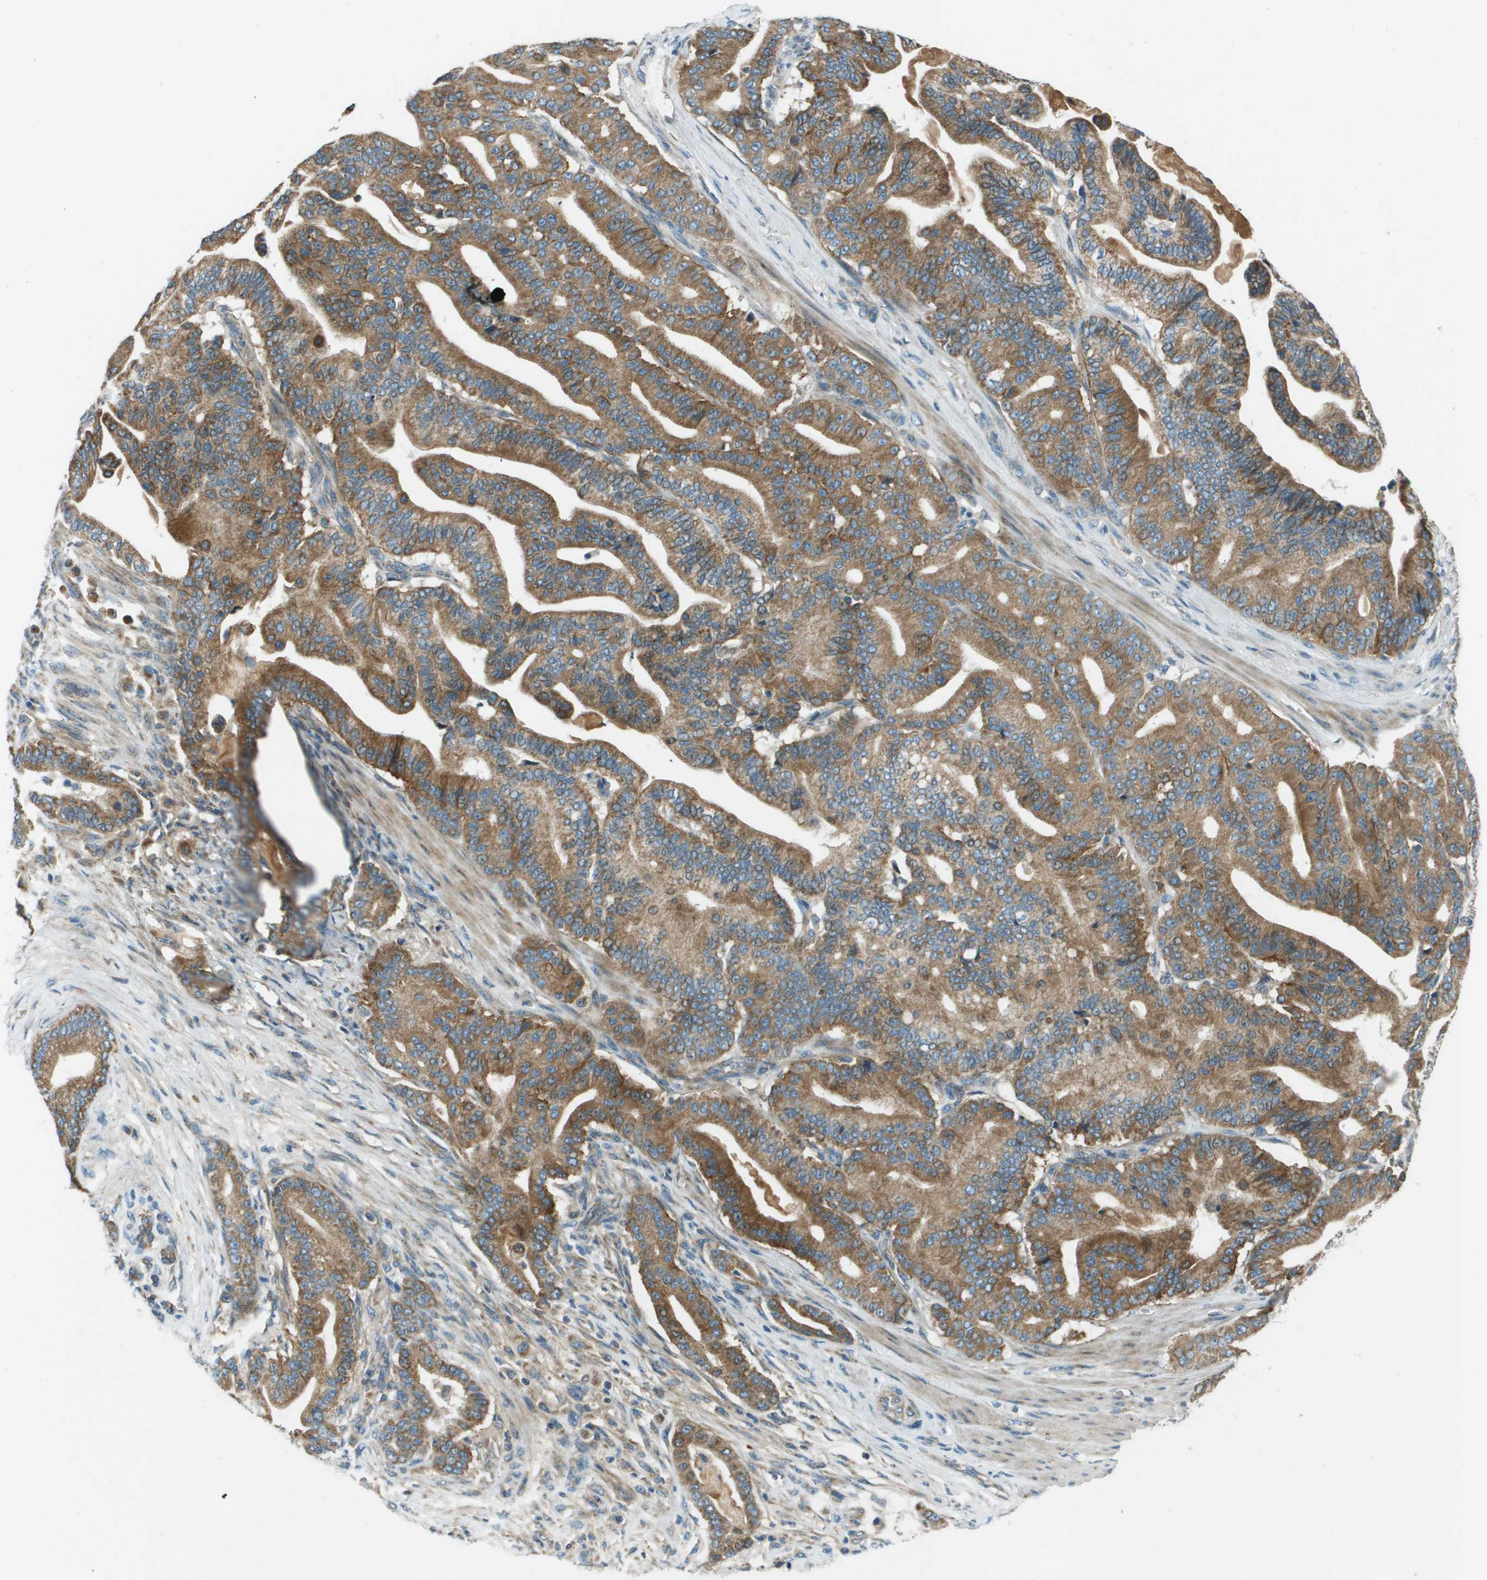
{"staining": {"intensity": "moderate", "quantity": ">75%", "location": "cytoplasmic/membranous"}, "tissue": "pancreatic cancer", "cell_type": "Tumor cells", "image_type": "cancer", "snomed": [{"axis": "morphology", "description": "Normal tissue, NOS"}, {"axis": "morphology", "description": "Adenocarcinoma, NOS"}, {"axis": "topography", "description": "Pancreas"}], "caption": "Immunohistochemical staining of pancreatic cancer reveals medium levels of moderate cytoplasmic/membranous protein positivity in about >75% of tumor cells.", "gene": "MIGA1", "patient": {"sex": "male", "age": 63}}